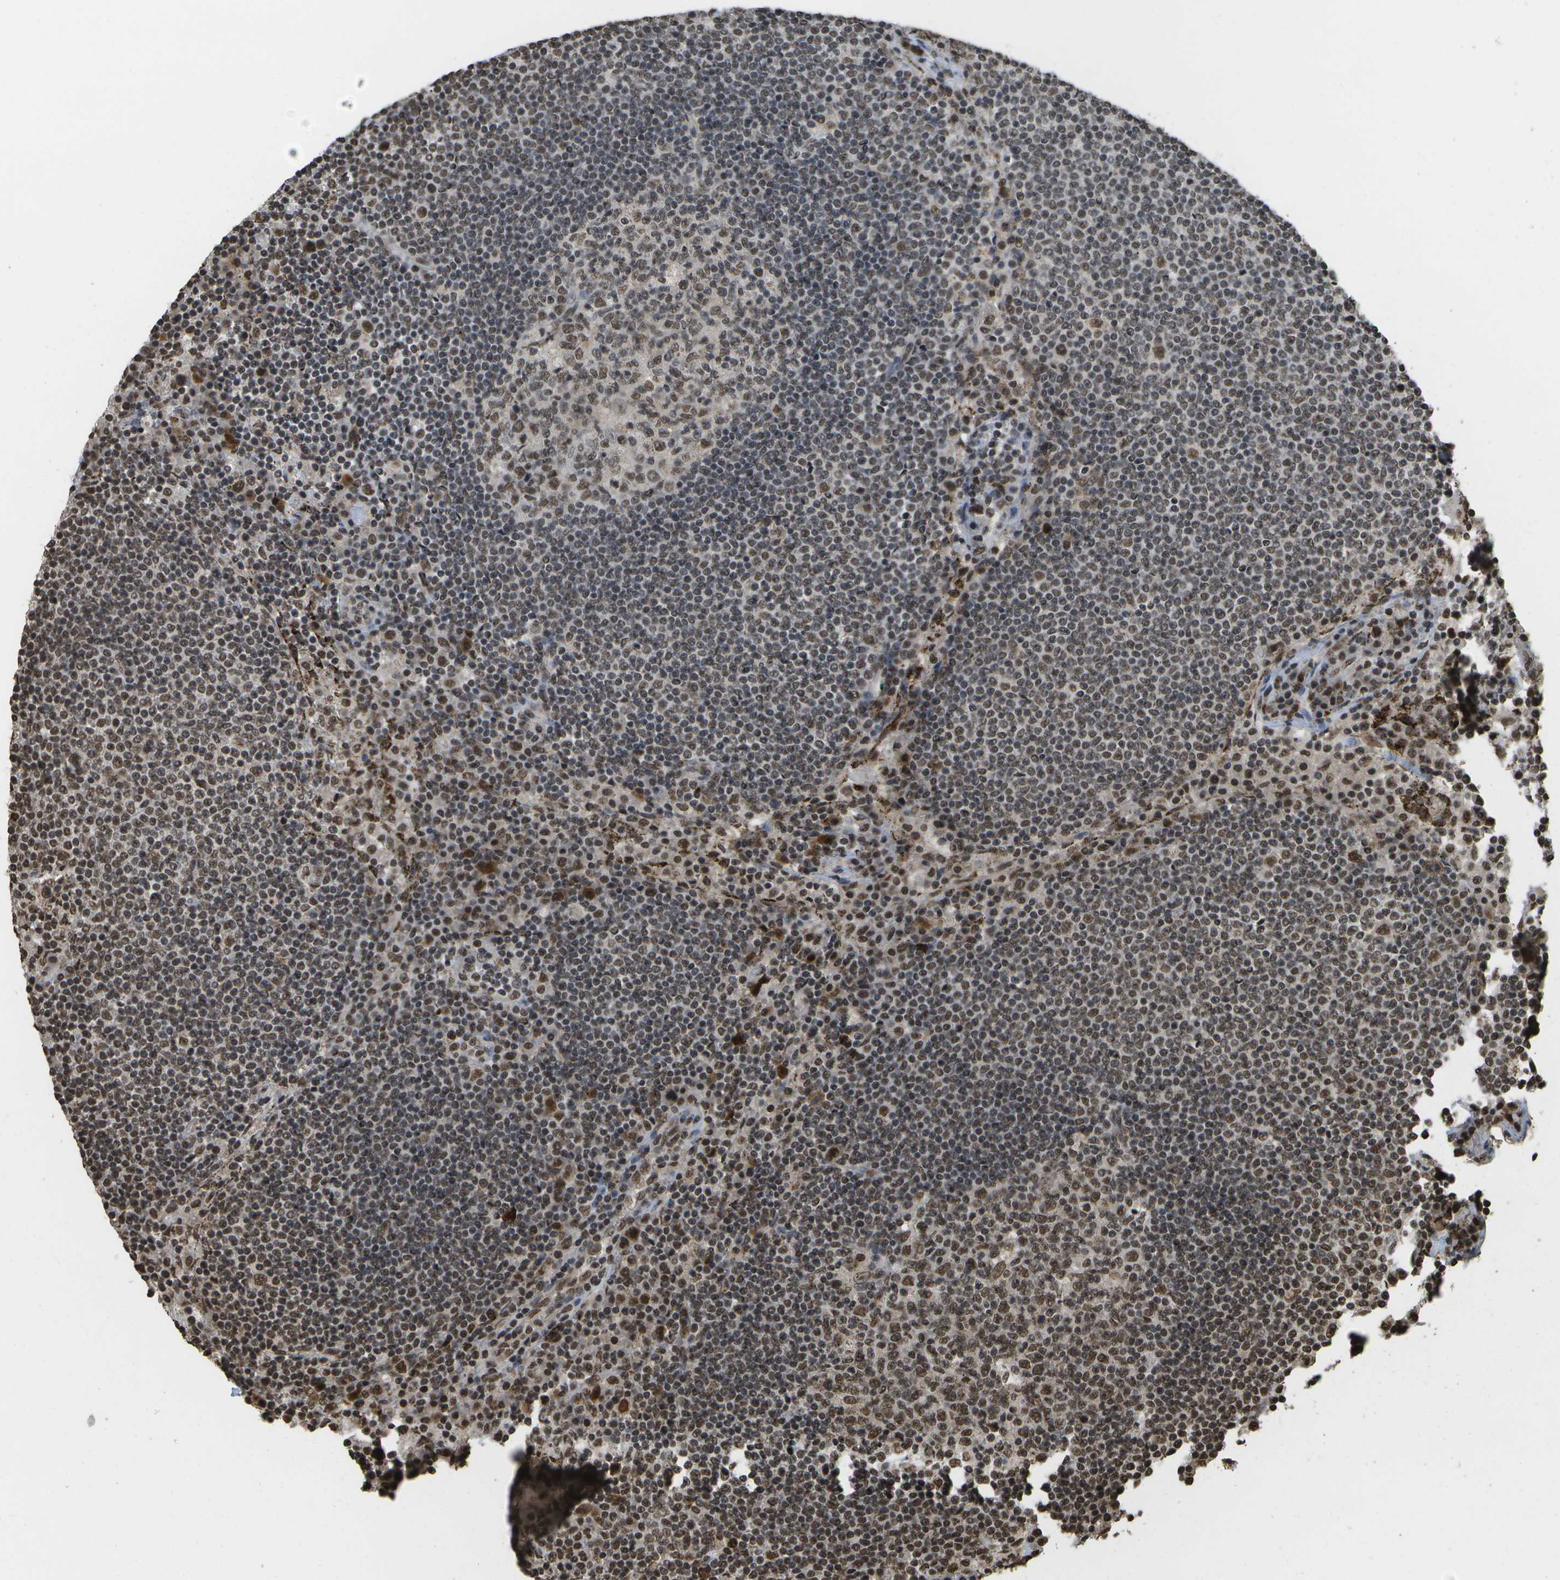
{"staining": {"intensity": "moderate", "quantity": "25%-75%", "location": "nuclear"}, "tissue": "lymph node", "cell_type": "Germinal center cells", "image_type": "normal", "snomed": [{"axis": "morphology", "description": "Normal tissue, NOS"}, {"axis": "topography", "description": "Lymph node"}], "caption": "Normal lymph node demonstrates moderate nuclear staining in approximately 25%-75% of germinal center cells, visualized by immunohistochemistry. (DAB = brown stain, brightfield microscopy at high magnification).", "gene": "SPEN", "patient": {"sex": "female", "age": 53}}